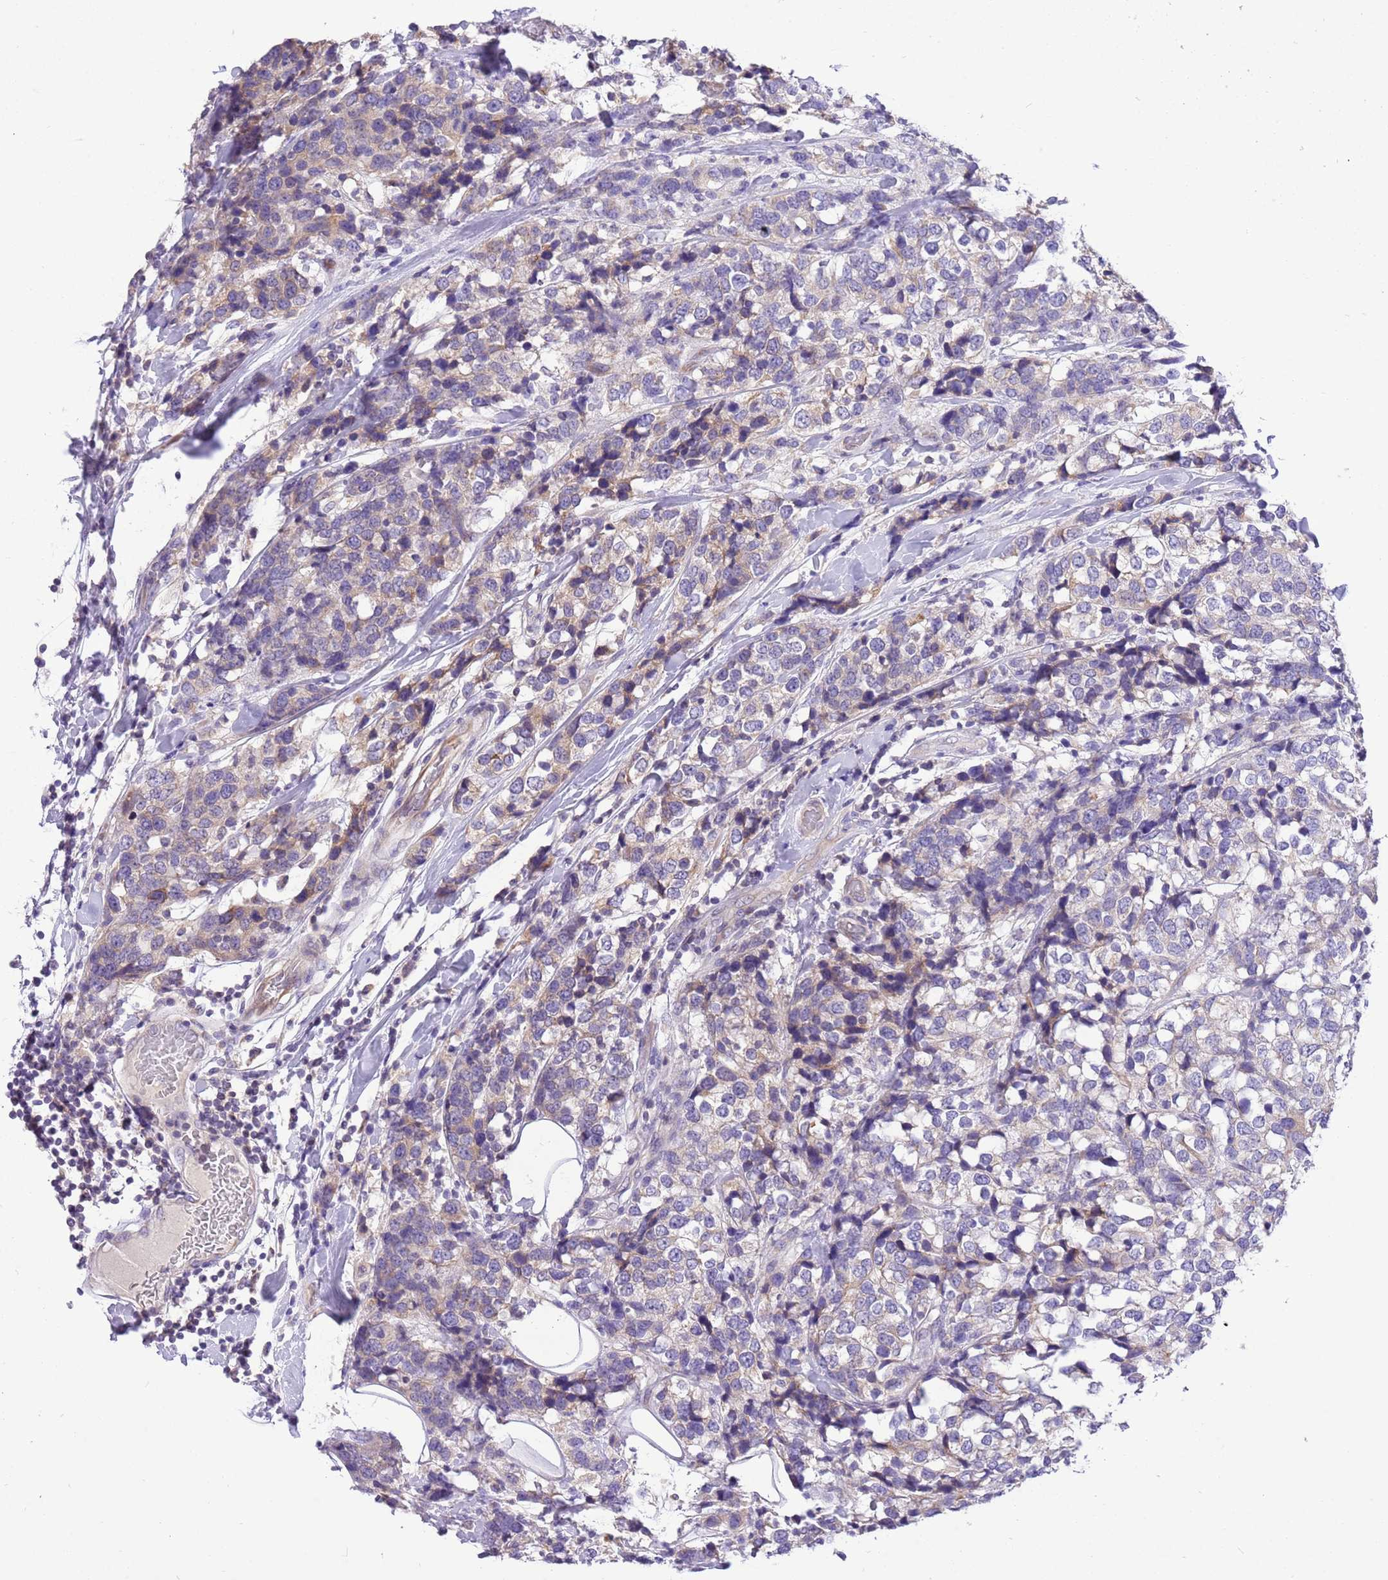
{"staining": {"intensity": "weak", "quantity": "<25%", "location": "cytoplasmic/membranous"}, "tissue": "breast cancer", "cell_type": "Tumor cells", "image_type": "cancer", "snomed": [{"axis": "morphology", "description": "Lobular carcinoma"}, {"axis": "topography", "description": "Breast"}], "caption": "Protein analysis of breast cancer (lobular carcinoma) exhibits no significant staining in tumor cells.", "gene": "GLCE", "patient": {"sex": "female", "age": 59}}